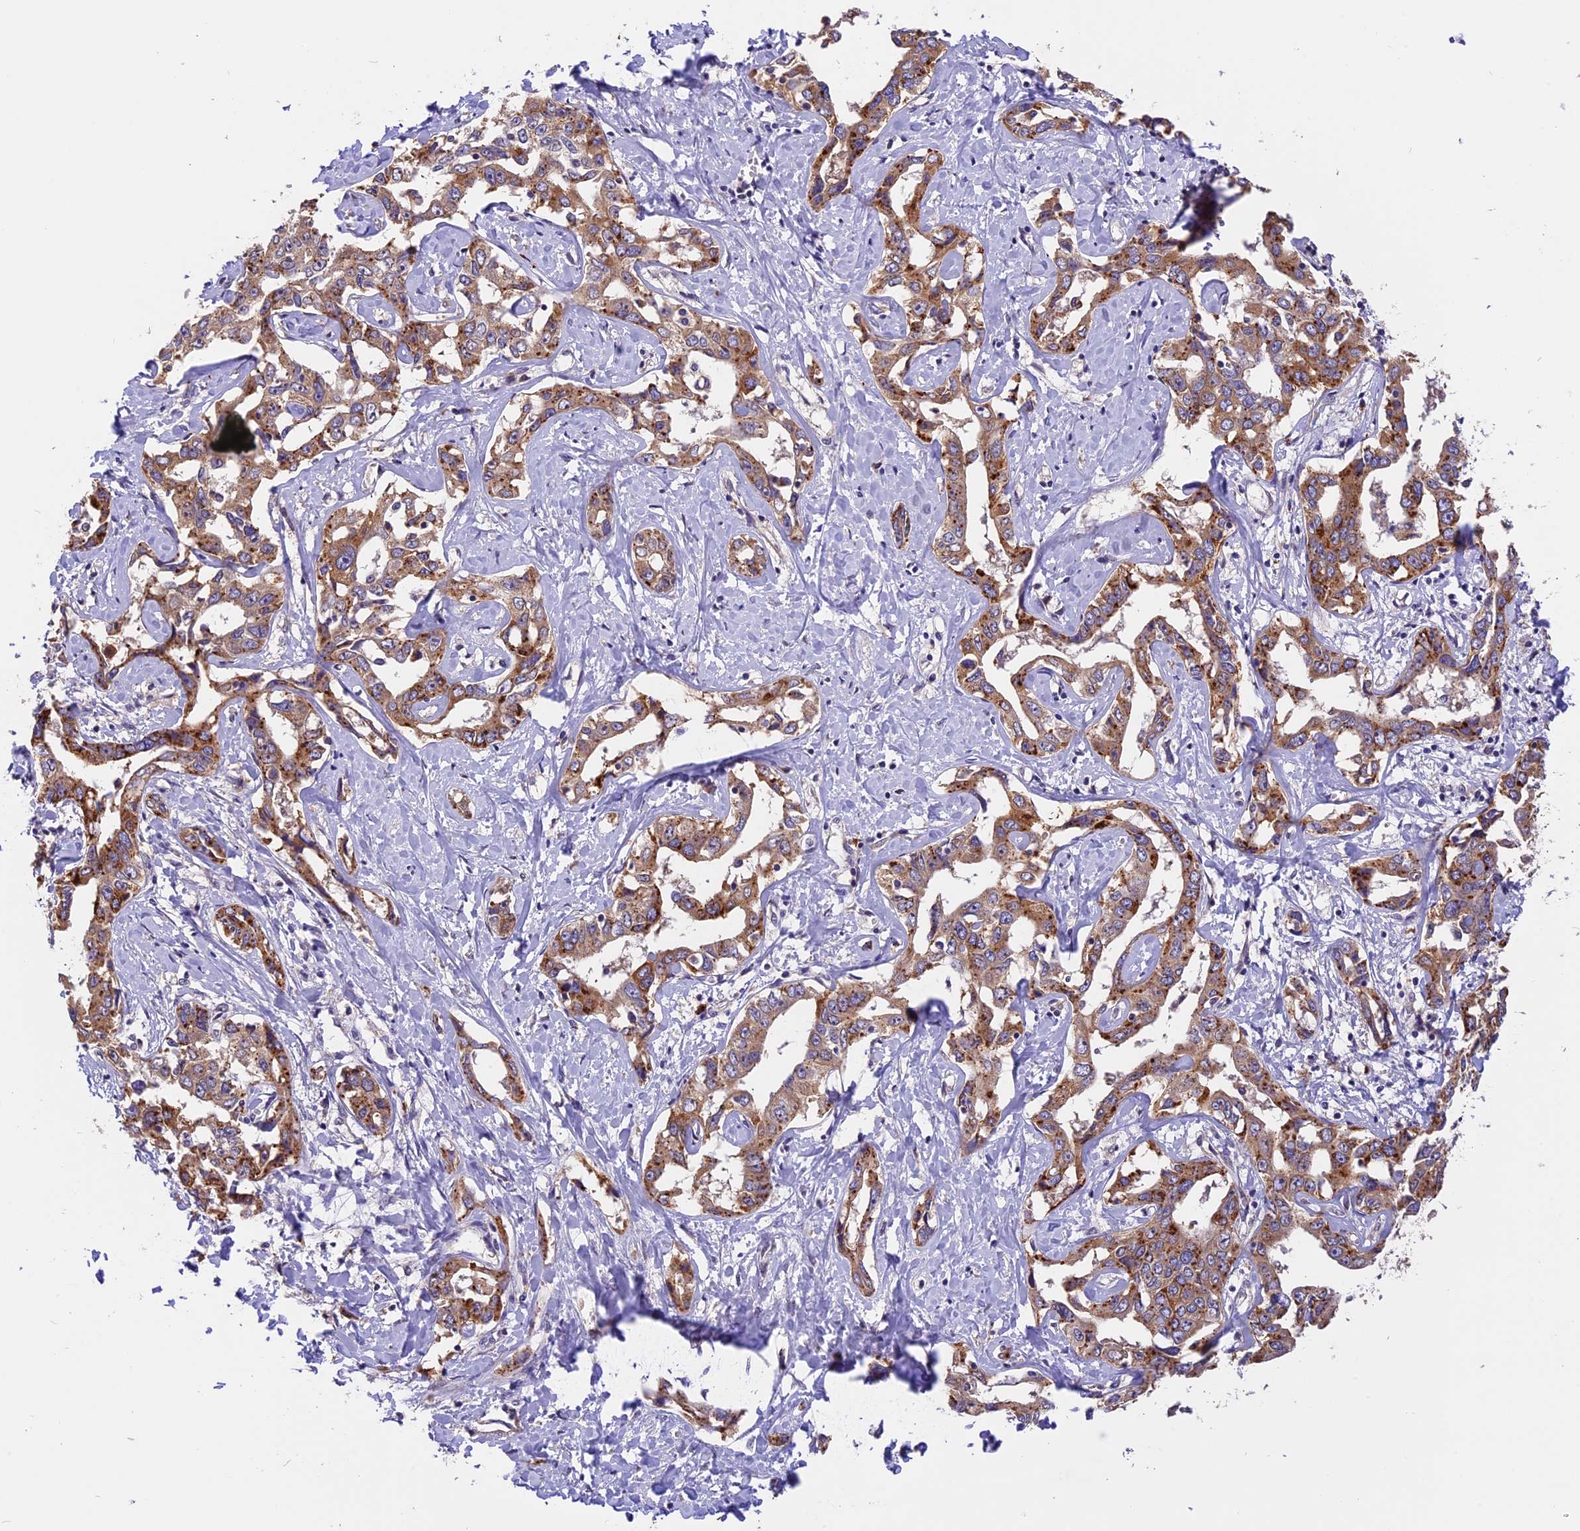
{"staining": {"intensity": "moderate", "quantity": ">75%", "location": "cytoplasmic/membranous"}, "tissue": "liver cancer", "cell_type": "Tumor cells", "image_type": "cancer", "snomed": [{"axis": "morphology", "description": "Cholangiocarcinoma"}, {"axis": "topography", "description": "Liver"}], "caption": "This photomicrograph exhibits IHC staining of human liver cholangiocarcinoma, with medium moderate cytoplasmic/membranous positivity in about >75% of tumor cells.", "gene": "COPE", "patient": {"sex": "male", "age": 59}}